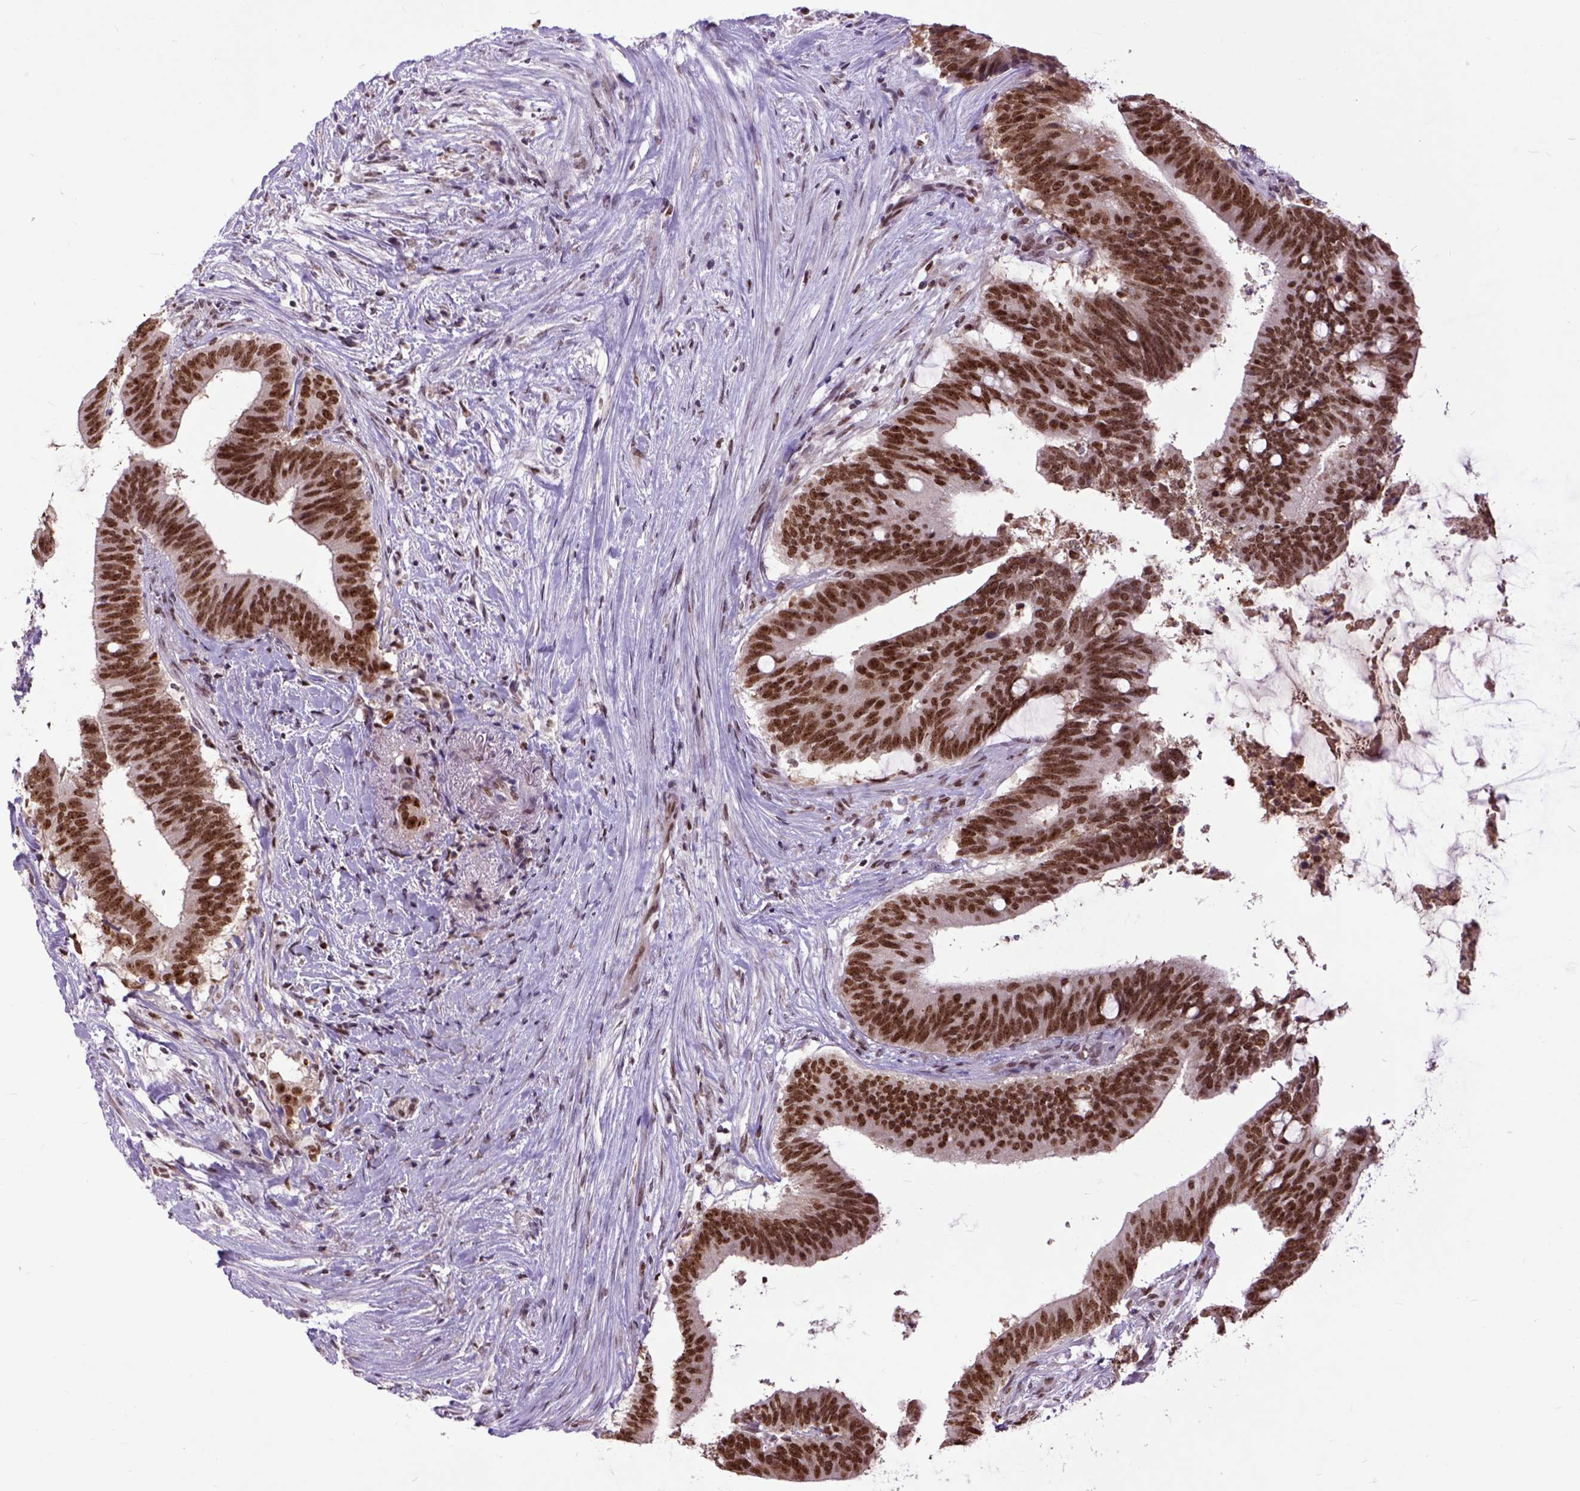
{"staining": {"intensity": "moderate", "quantity": ">75%", "location": "nuclear"}, "tissue": "colorectal cancer", "cell_type": "Tumor cells", "image_type": "cancer", "snomed": [{"axis": "morphology", "description": "Adenocarcinoma, NOS"}, {"axis": "topography", "description": "Colon"}], "caption": "Immunohistochemical staining of colorectal cancer (adenocarcinoma) reveals medium levels of moderate nuclear expression in approximately >75% of tumor cells. The staining was performed using DAB (3,3'-diaminobenzidine) to visualize the protein expression in brown, while the nuclei were stained in blue with hematoxylin (Magnification: 20x).", "gene": "RCC2", "patient": {"sex": "female", "age": 43}}